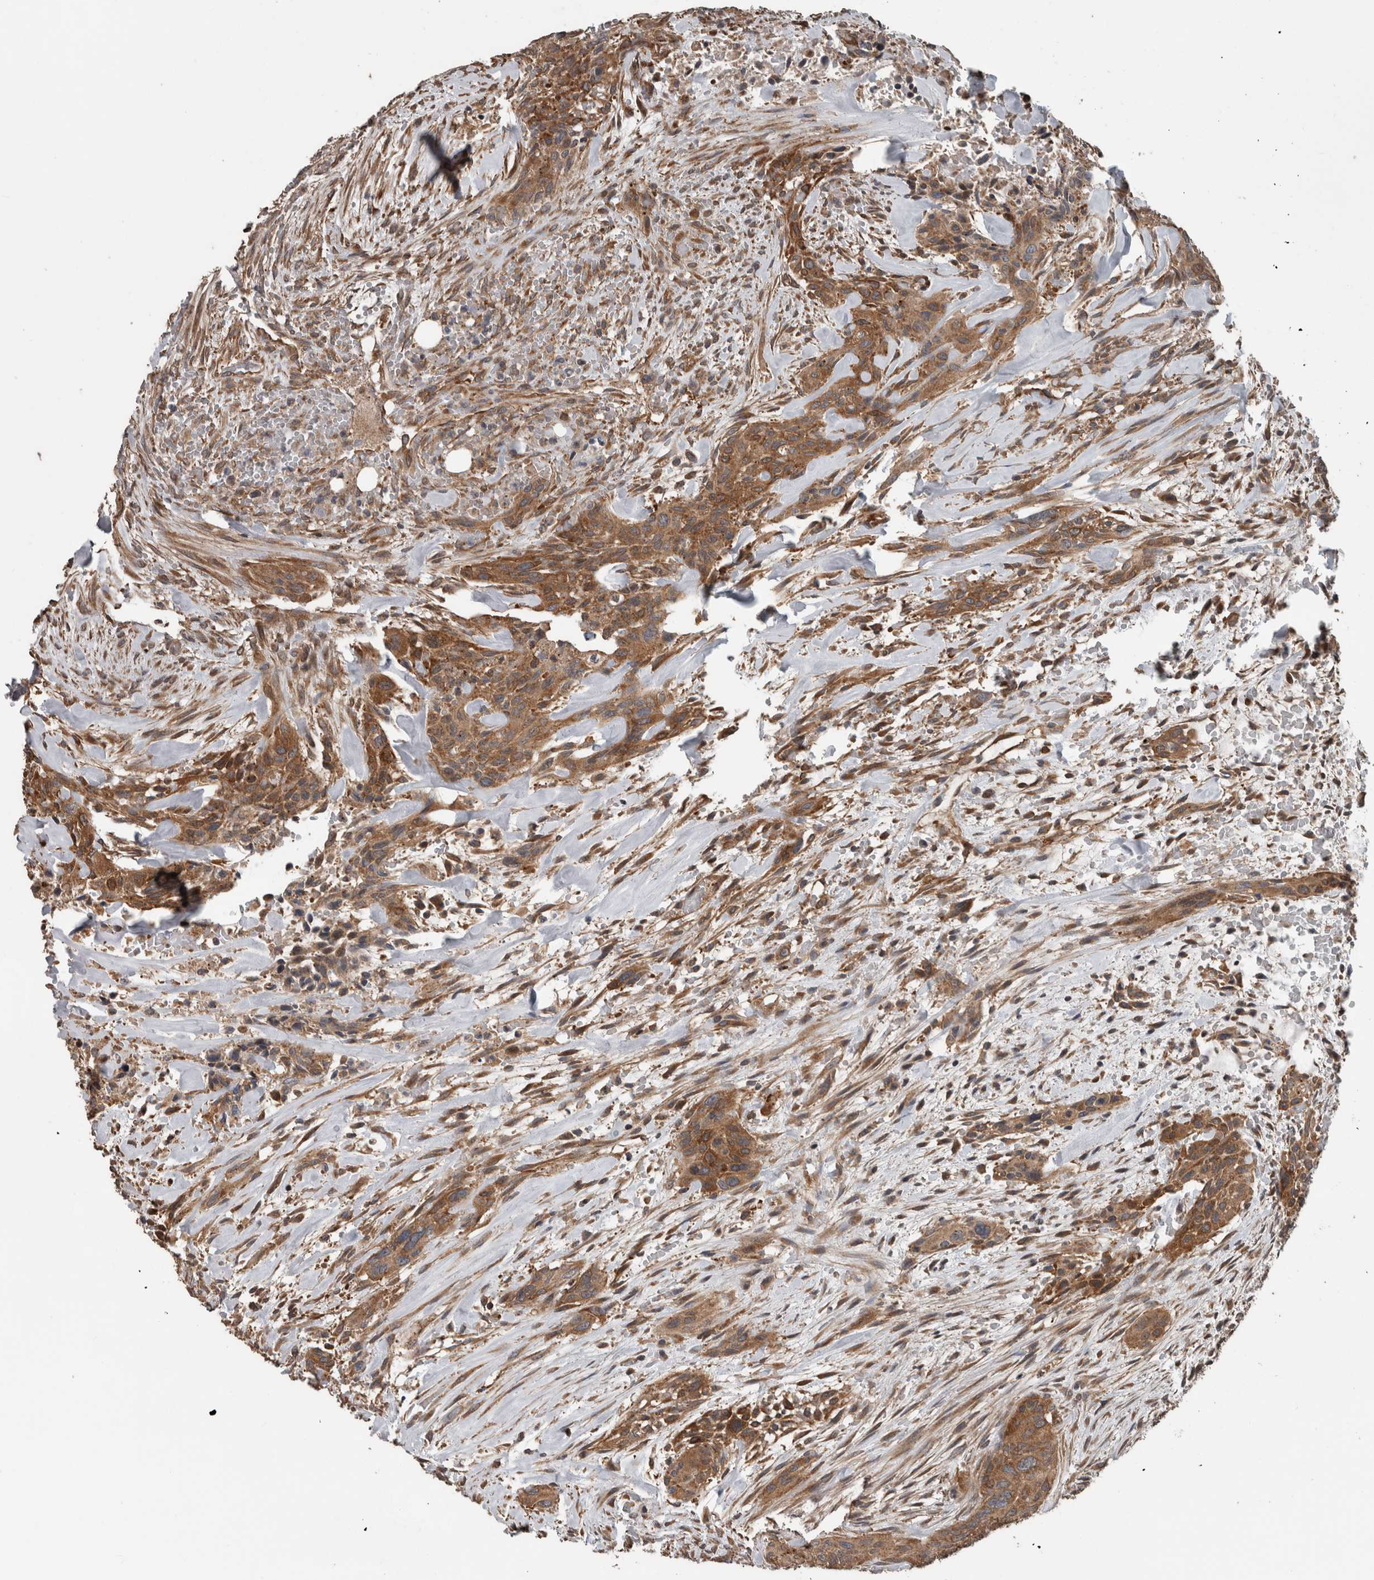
{"staining": {"intensity": "moderate", "quantity": ">75%", "location": "cytoplasmic/membranous"}, "tissue": "urothelial cancer", "cell_type": "Tumor cells", "image_type": "cancer", "snomed": [{"axis": "morphology", "description": "Urothelial carcinoma, High grade"}, {"axis": "topography", "description": "Urinary bladder"}], "caption": "The histopathology image reveals immunohistochemical staining of urothelial carcinoma (high-grade). There is moderate cytoplasmic/membranous positivity is present in about >75% of tumor cells.", "gene": "RIOK3", "patient": {"sex": "male", "age": 35}}